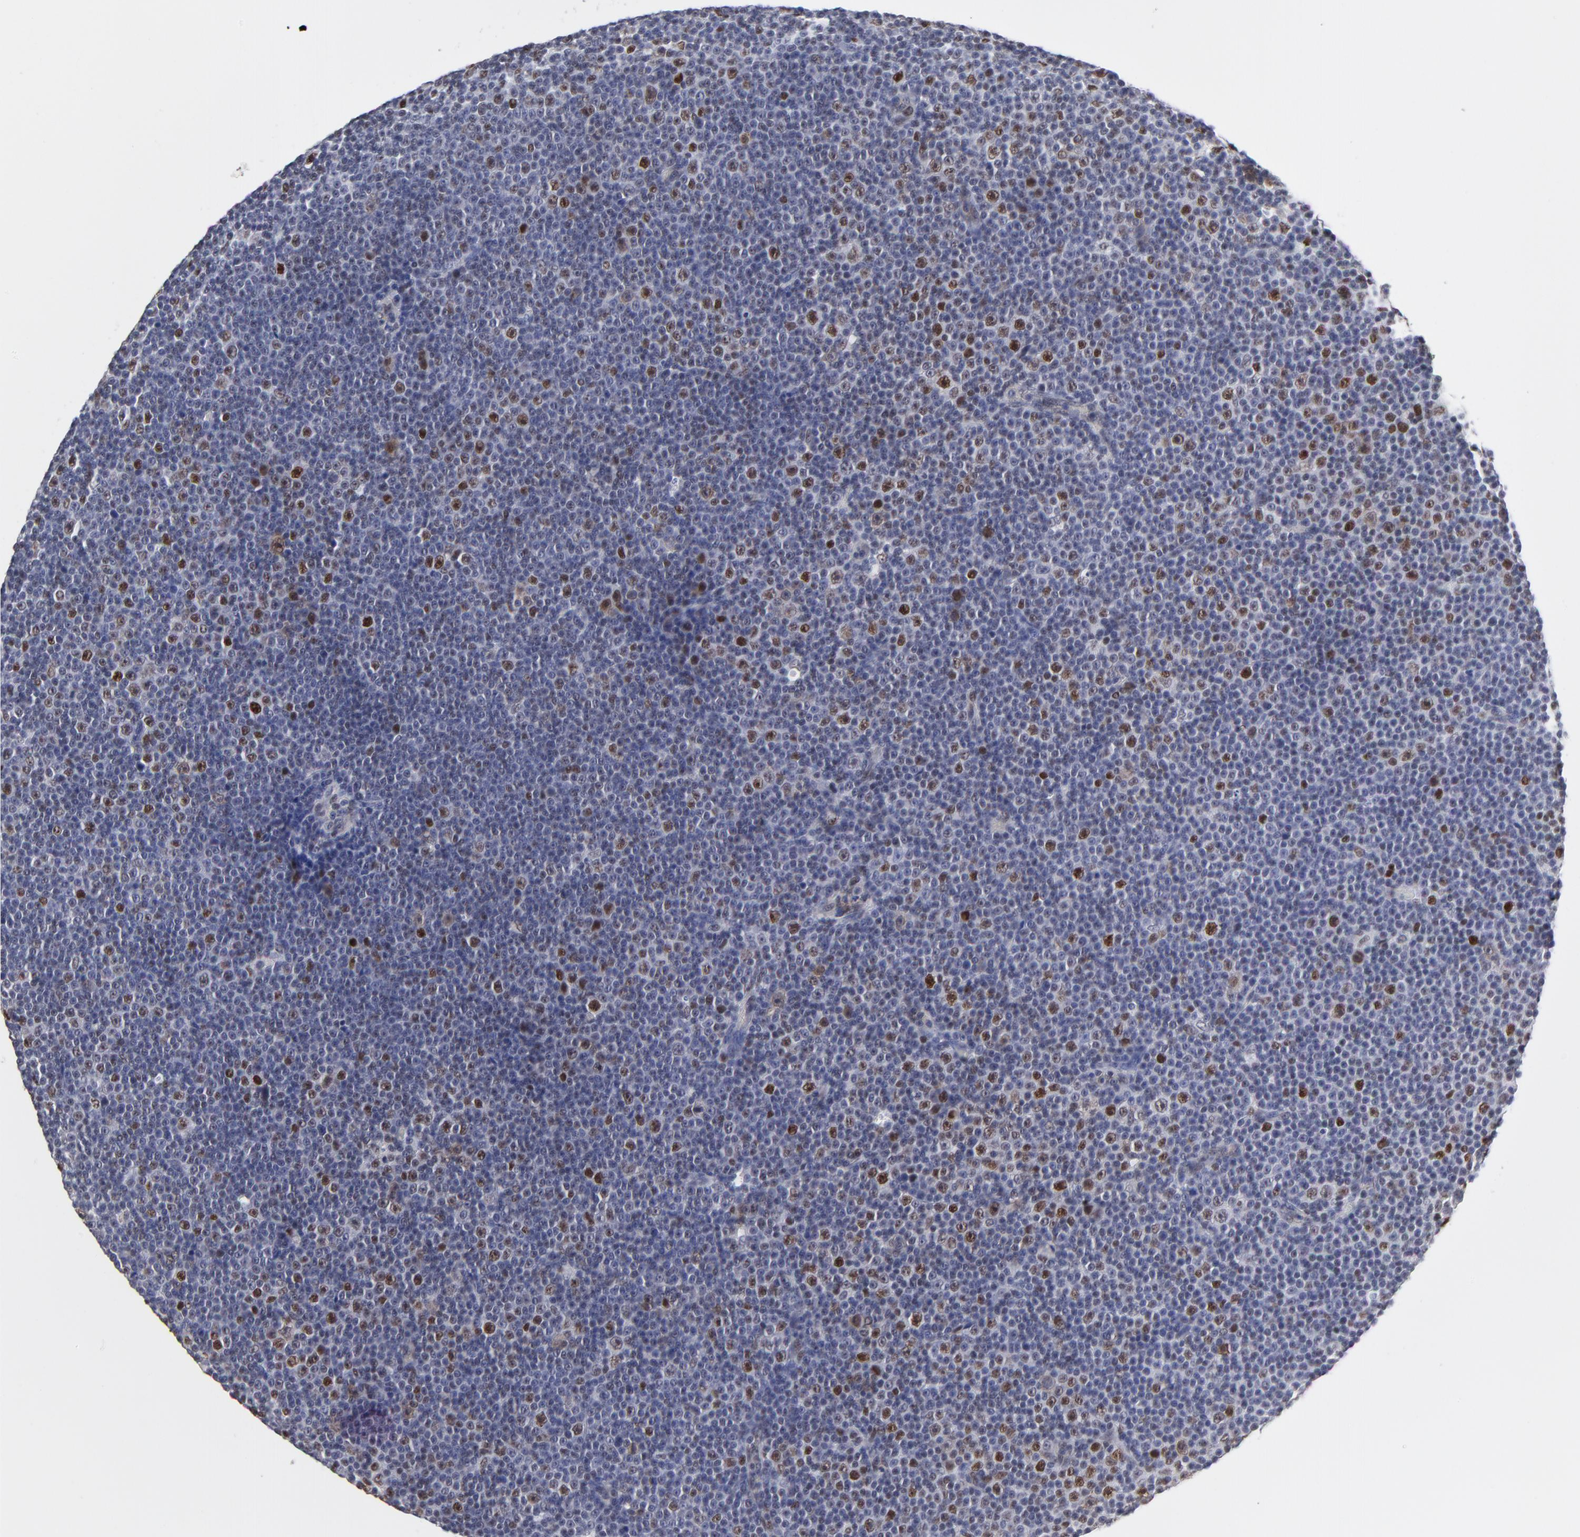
{"staining": {"intensity": "moderate", "quantity": "<25%", "location": "nuclear"}, "tissue": "lymphoma", "cell_type": "Tumor cells", "image_type": "cancer", "snomed": [{"axis": "morphology", "description": "Malignant lymphoma, non-Hodgkin's type, Low grade"}, {"axis": "topography", "description": "Lymph node"}], "caption": "Immunohistochemical staining of malignant lymphoma, non-Hodgkin's type (low-grade) shows low levels of moderate nuclear staining in approximately <25% of tumor cells.", "gene": "OGFOD1", "patient": {"sex": "female", "age": 67}}